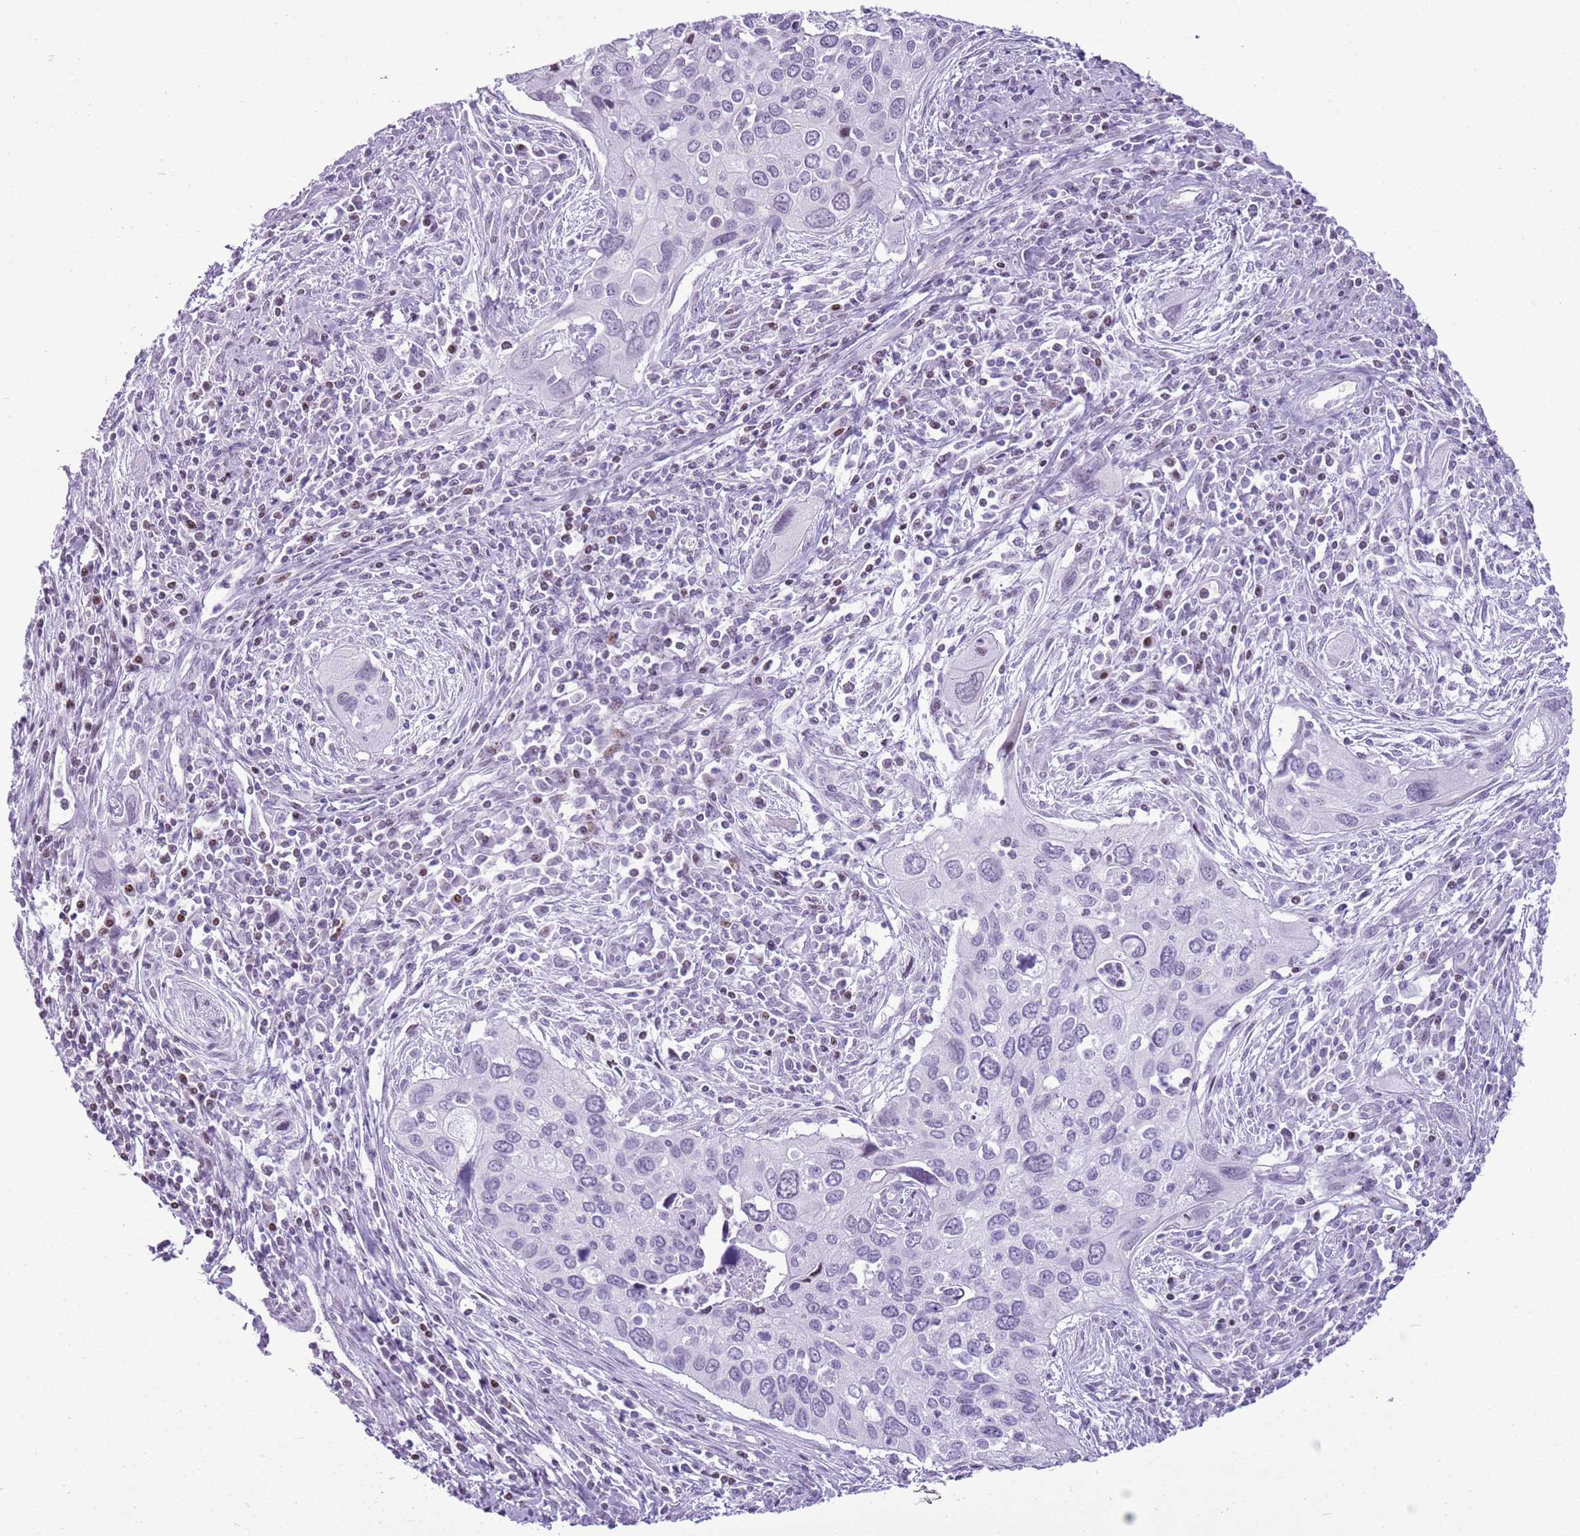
{"staining": {"intensity": "negative", "quantity": "none", "location": "none"}, "tissue": "cervical cancer", "cell_type": "Tumor cells", "image_type": "cancer", "snomed": [{"axis": "morphology", "description": "Squamous cell carcinoma, NOS"}, {"axis": "topography", "description": "Cervix"}], "caption": "Cervical squamous cell carcinoma was stained to show a protein in brown. There is no significant staining in tumor cells.", "gene": "ASIP", "patient": {"sex": "female", "age": 55}}